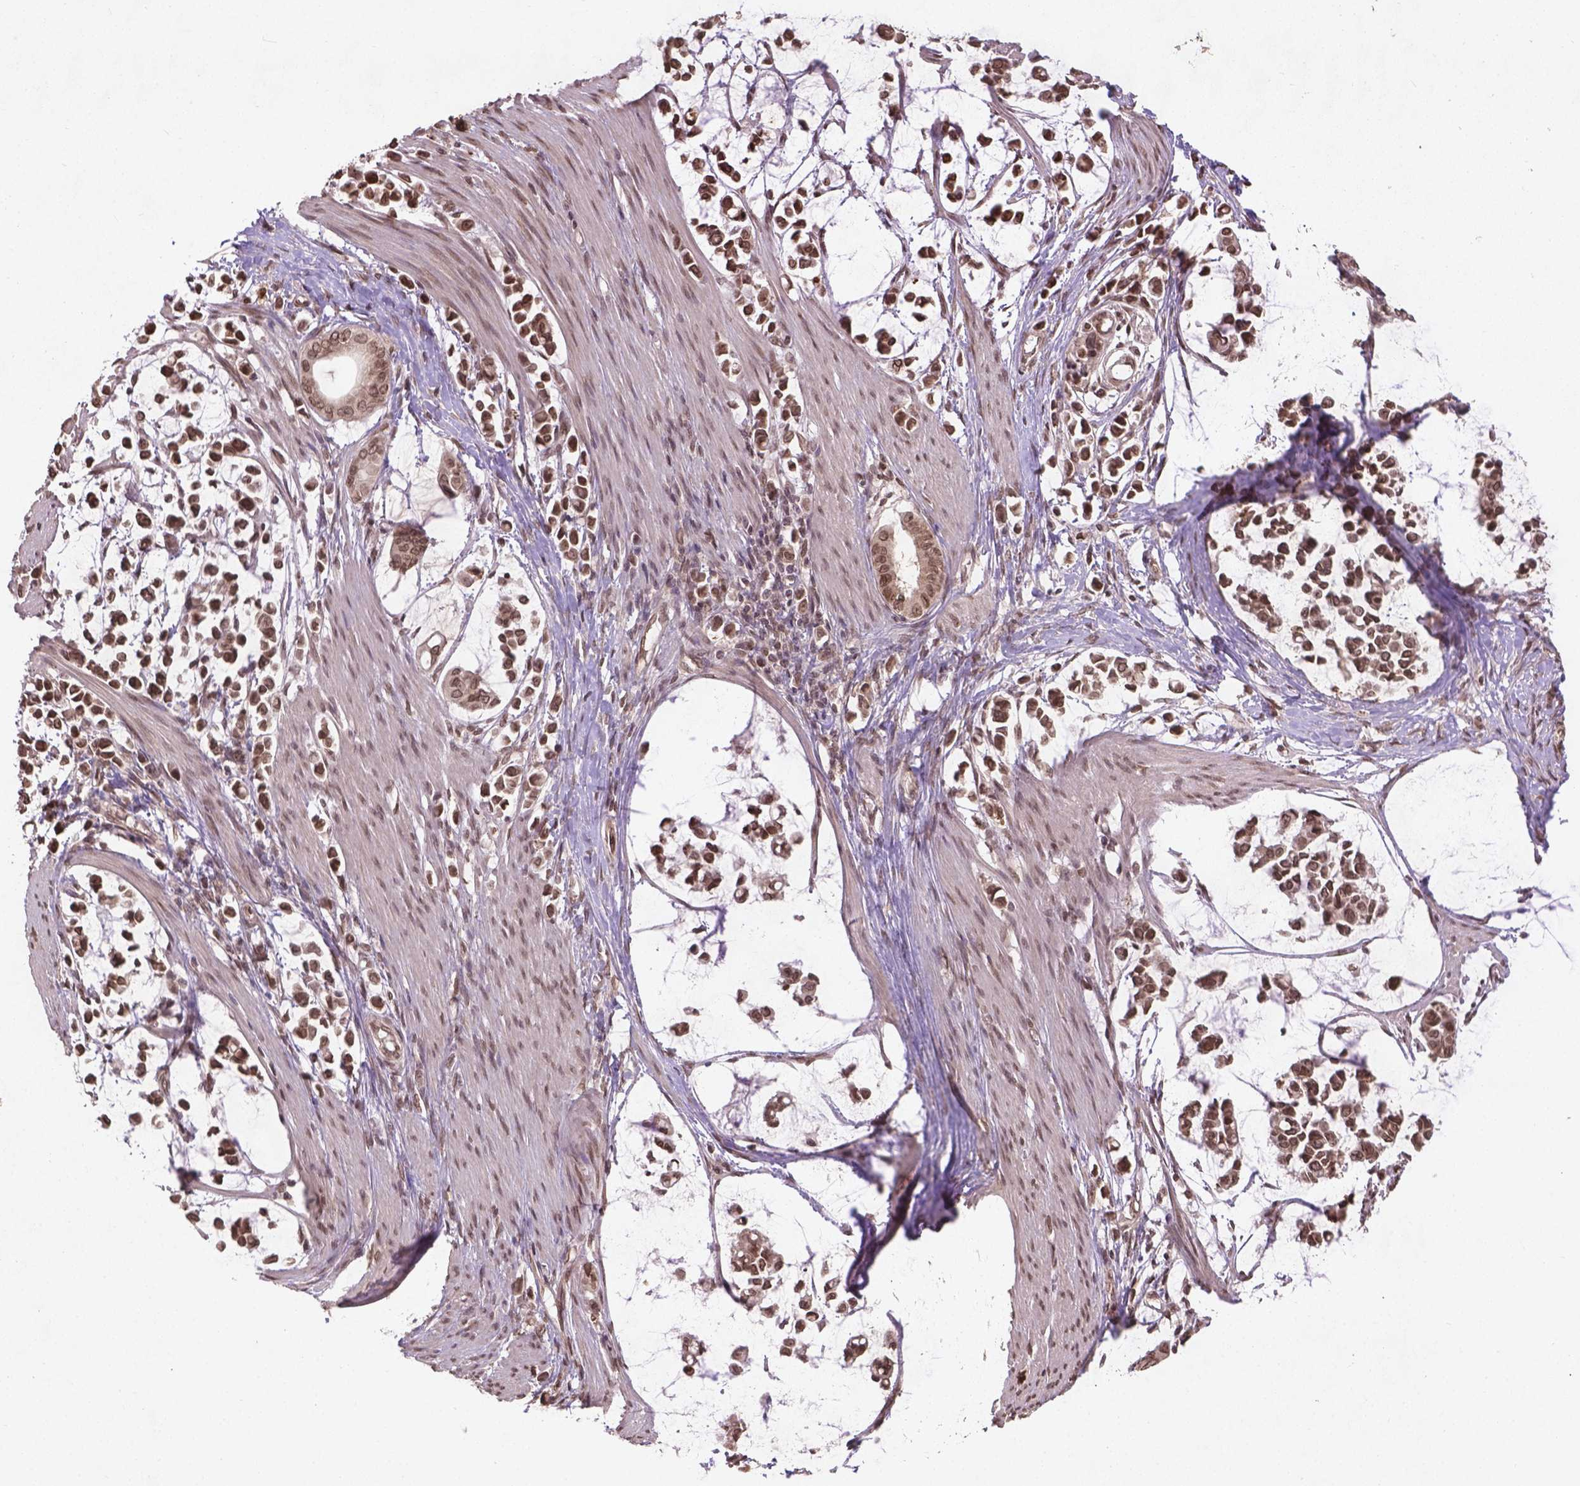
{"staining": {"intensity": "strong", "quantity": ">75%", "location": "nuclear"}, "tissue": "stomach cancer", "cell_type": "Tumor cells", "image_type": "cancer", "snomed": [{"axis": "morphology", "description": "Adenocarcinoma, NOS"}, {"axis": "topography", "description": "Stomach"}], "caption": "Tumor cells reveal strong nuclear positivity in approximately >75% of cells in stomach cancer (adenocarcinoma). (DAB (3,3'-diaminobenzidine) = brown stain, brightfield microscopy at high magnification).", "gene": "BANF1", "patient": {"sex": "male", "age": 82}}